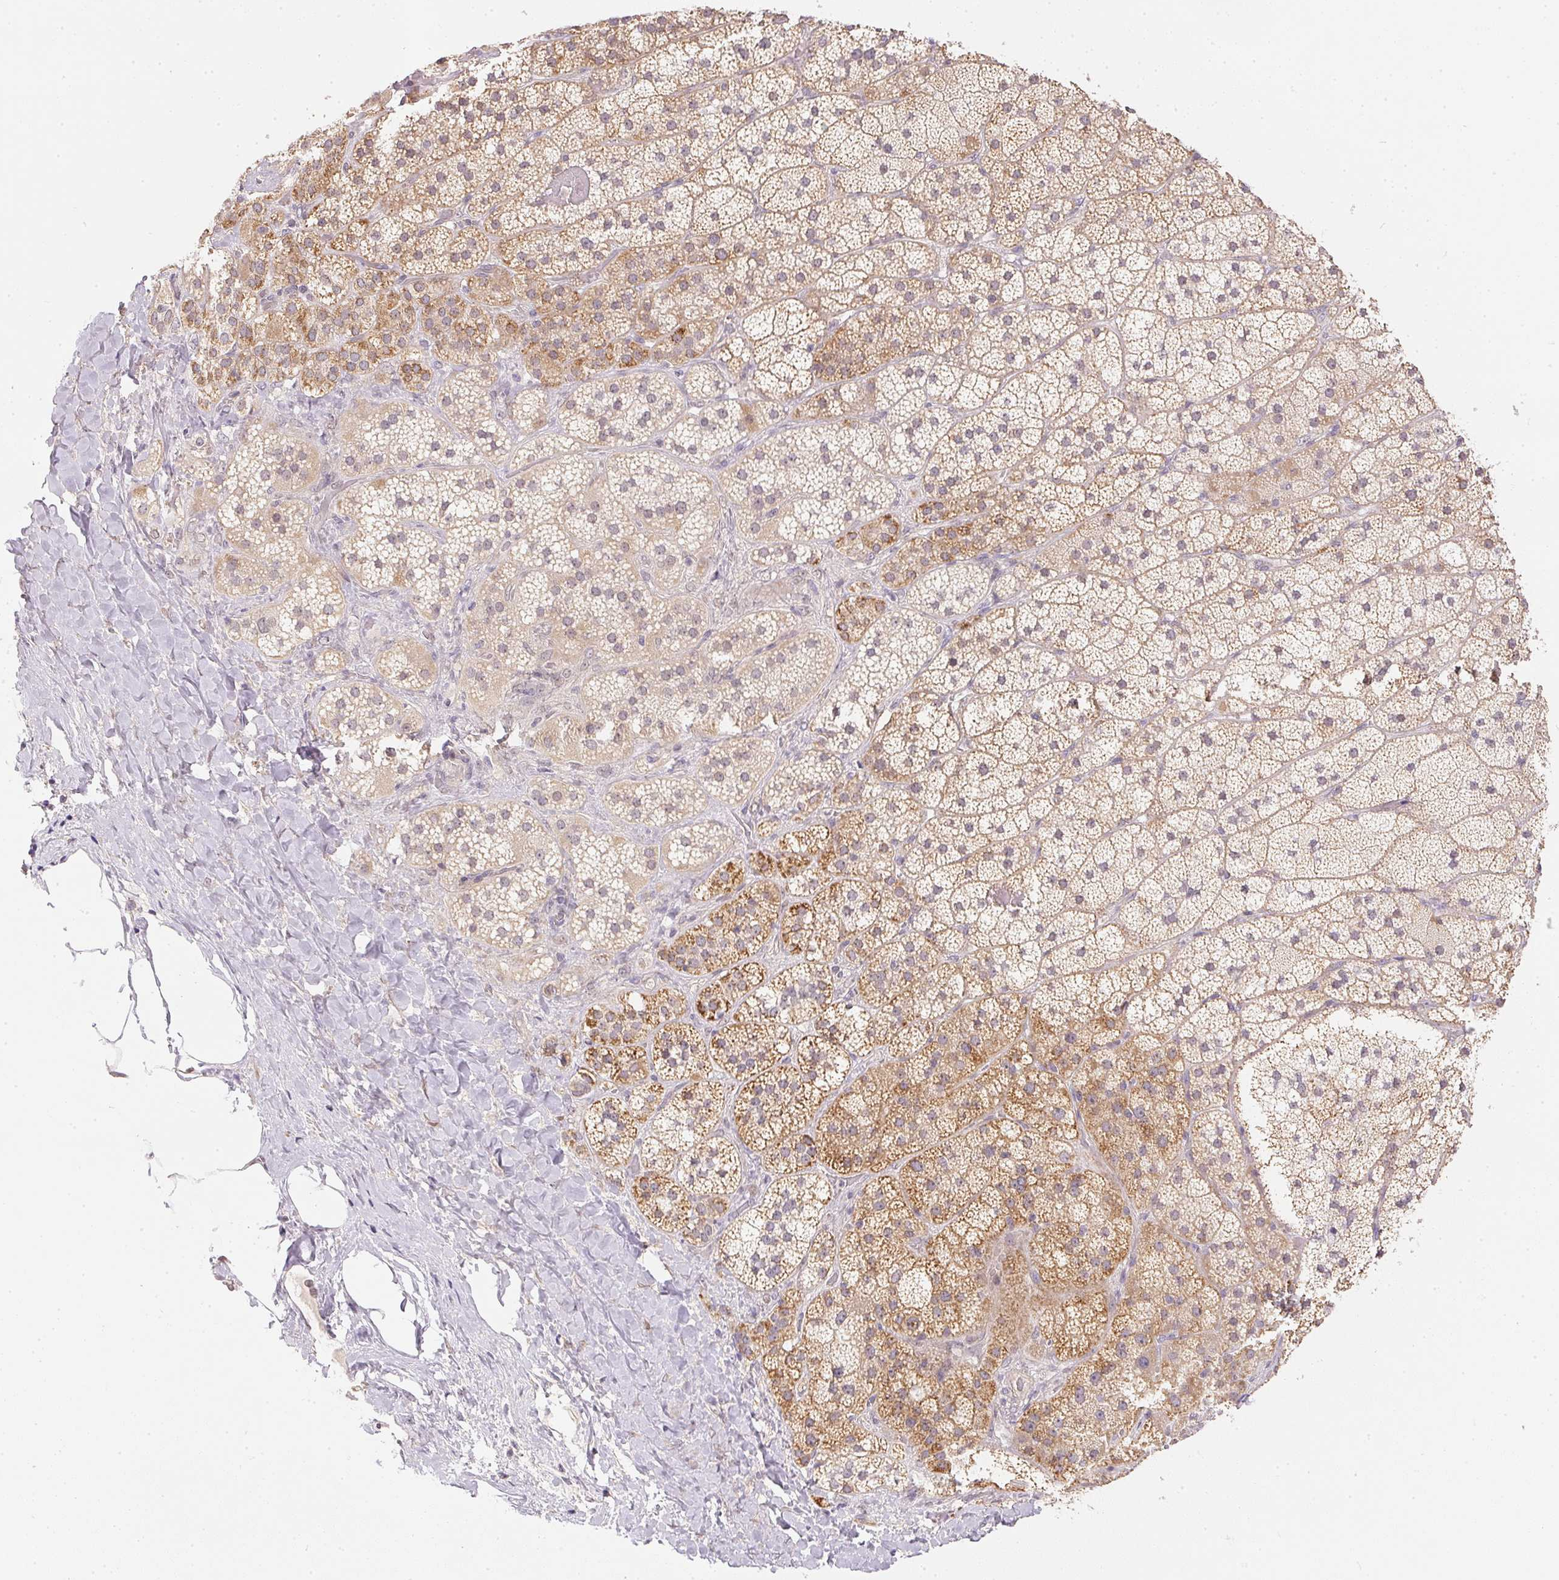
{"staining": {"intensity": "moderate", "quantity": ">75%", "location": "cytoplasmic/membranous"}, "tissue": "adrenal gland", "cell_type": "Glandular cells", "image_type": "normal", "snomed": [{"axis": "morphology", "description": "Normal tissue, NOS"}, {"axis": "topography", "description": "Adrenal gland"}], "caption": "Protein staining of unremarkable adrenal gland demonstrates moderate cytoplasmic/membranous positivity in about >75% of glandular cells.", "gene": "TTC23L", "patient": {"sex": "male", "age": 57}}